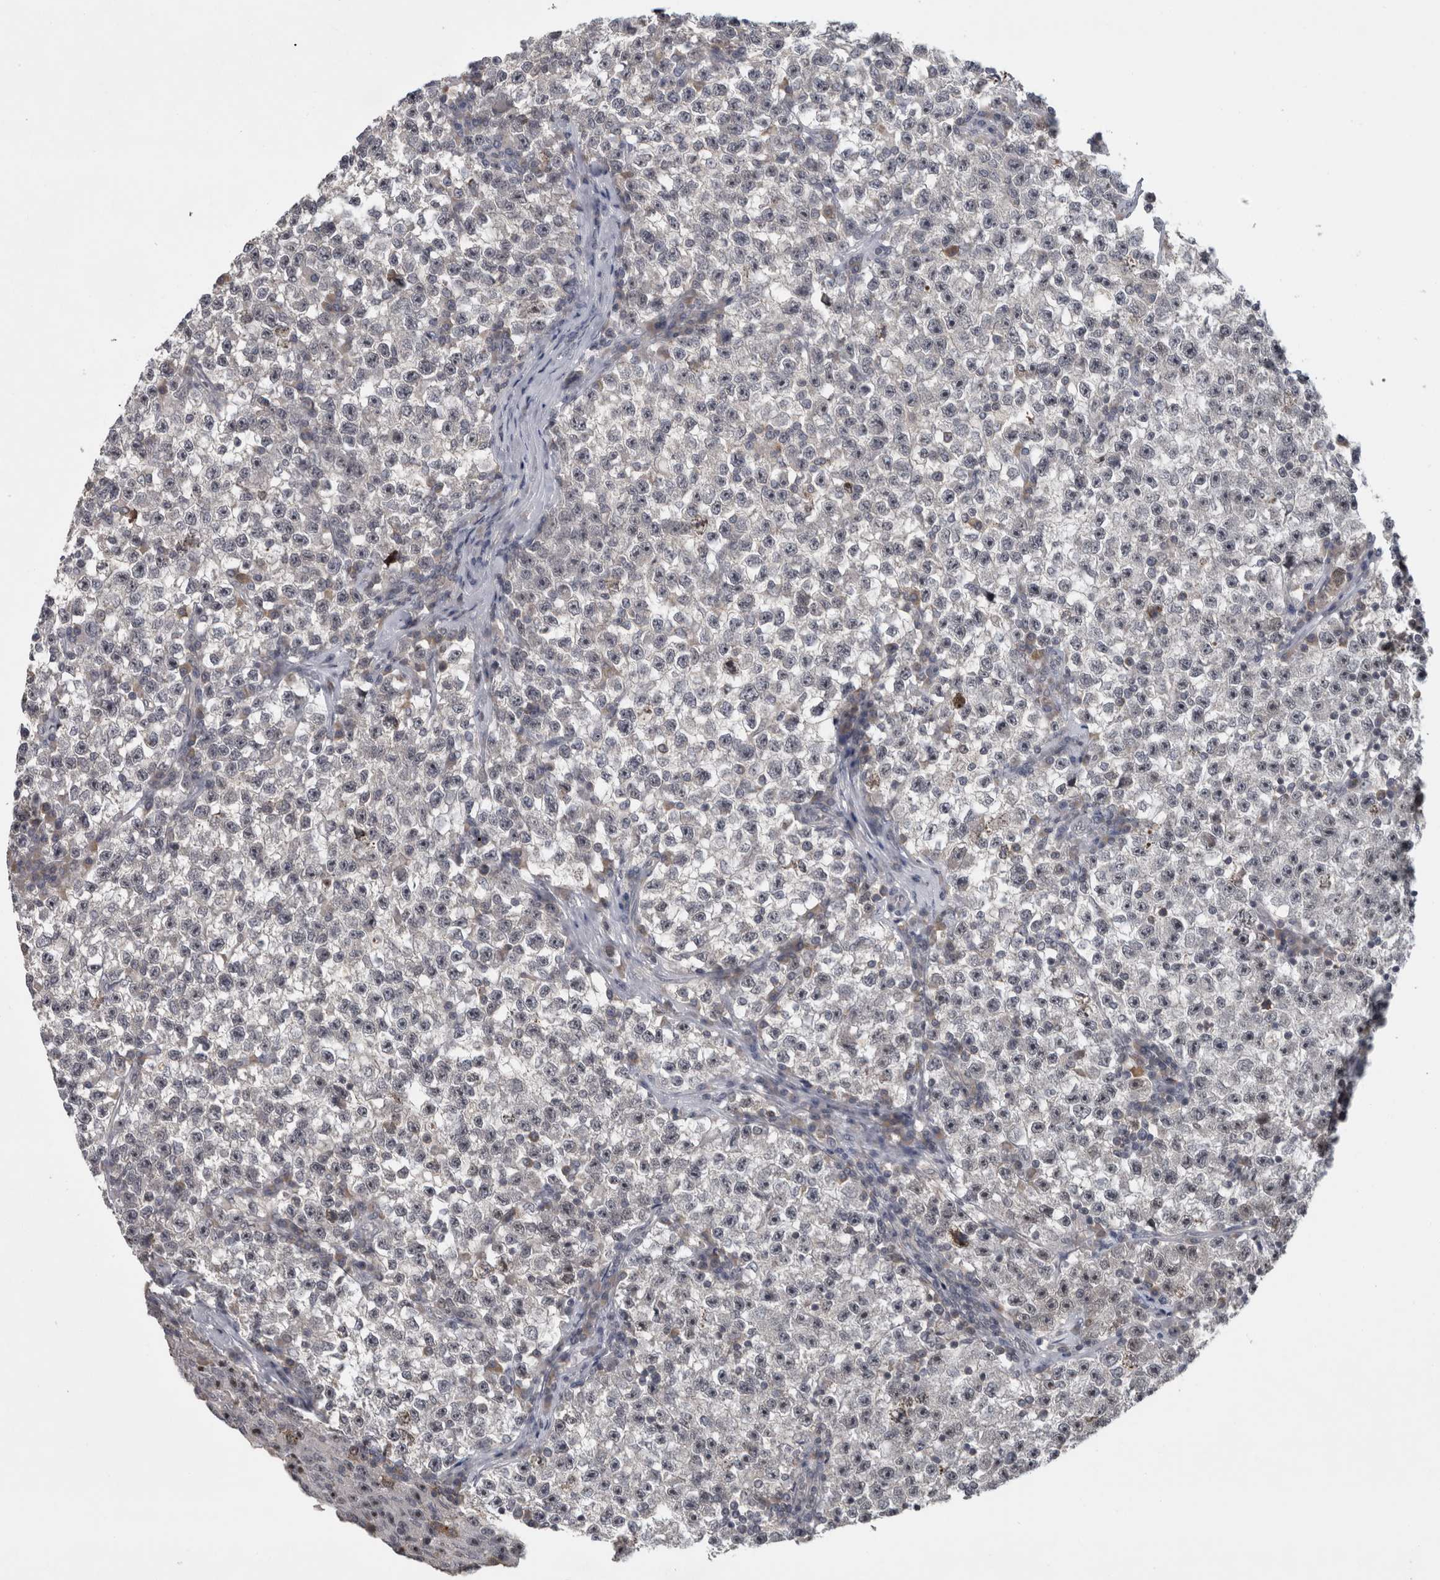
{"staining": {"intensity": "negative", "quantity": "none", "location": "none"}, "tissue": "testis cancer", "cell_type": "Tumor cells", "image_type": "cancer", "snomed": [{"axis": "morphology", "description": "Seminoma, NOS"}, {"axis": "topography", "description": "Testis"}], "caption": "High power microscopy histopathology image of an immunohistochemistry photomicrograph of testis cancer, revealing no significant staining in tumor cells.", "gene": "RBM28", "patient": {"sex": "male", "age": 22}}